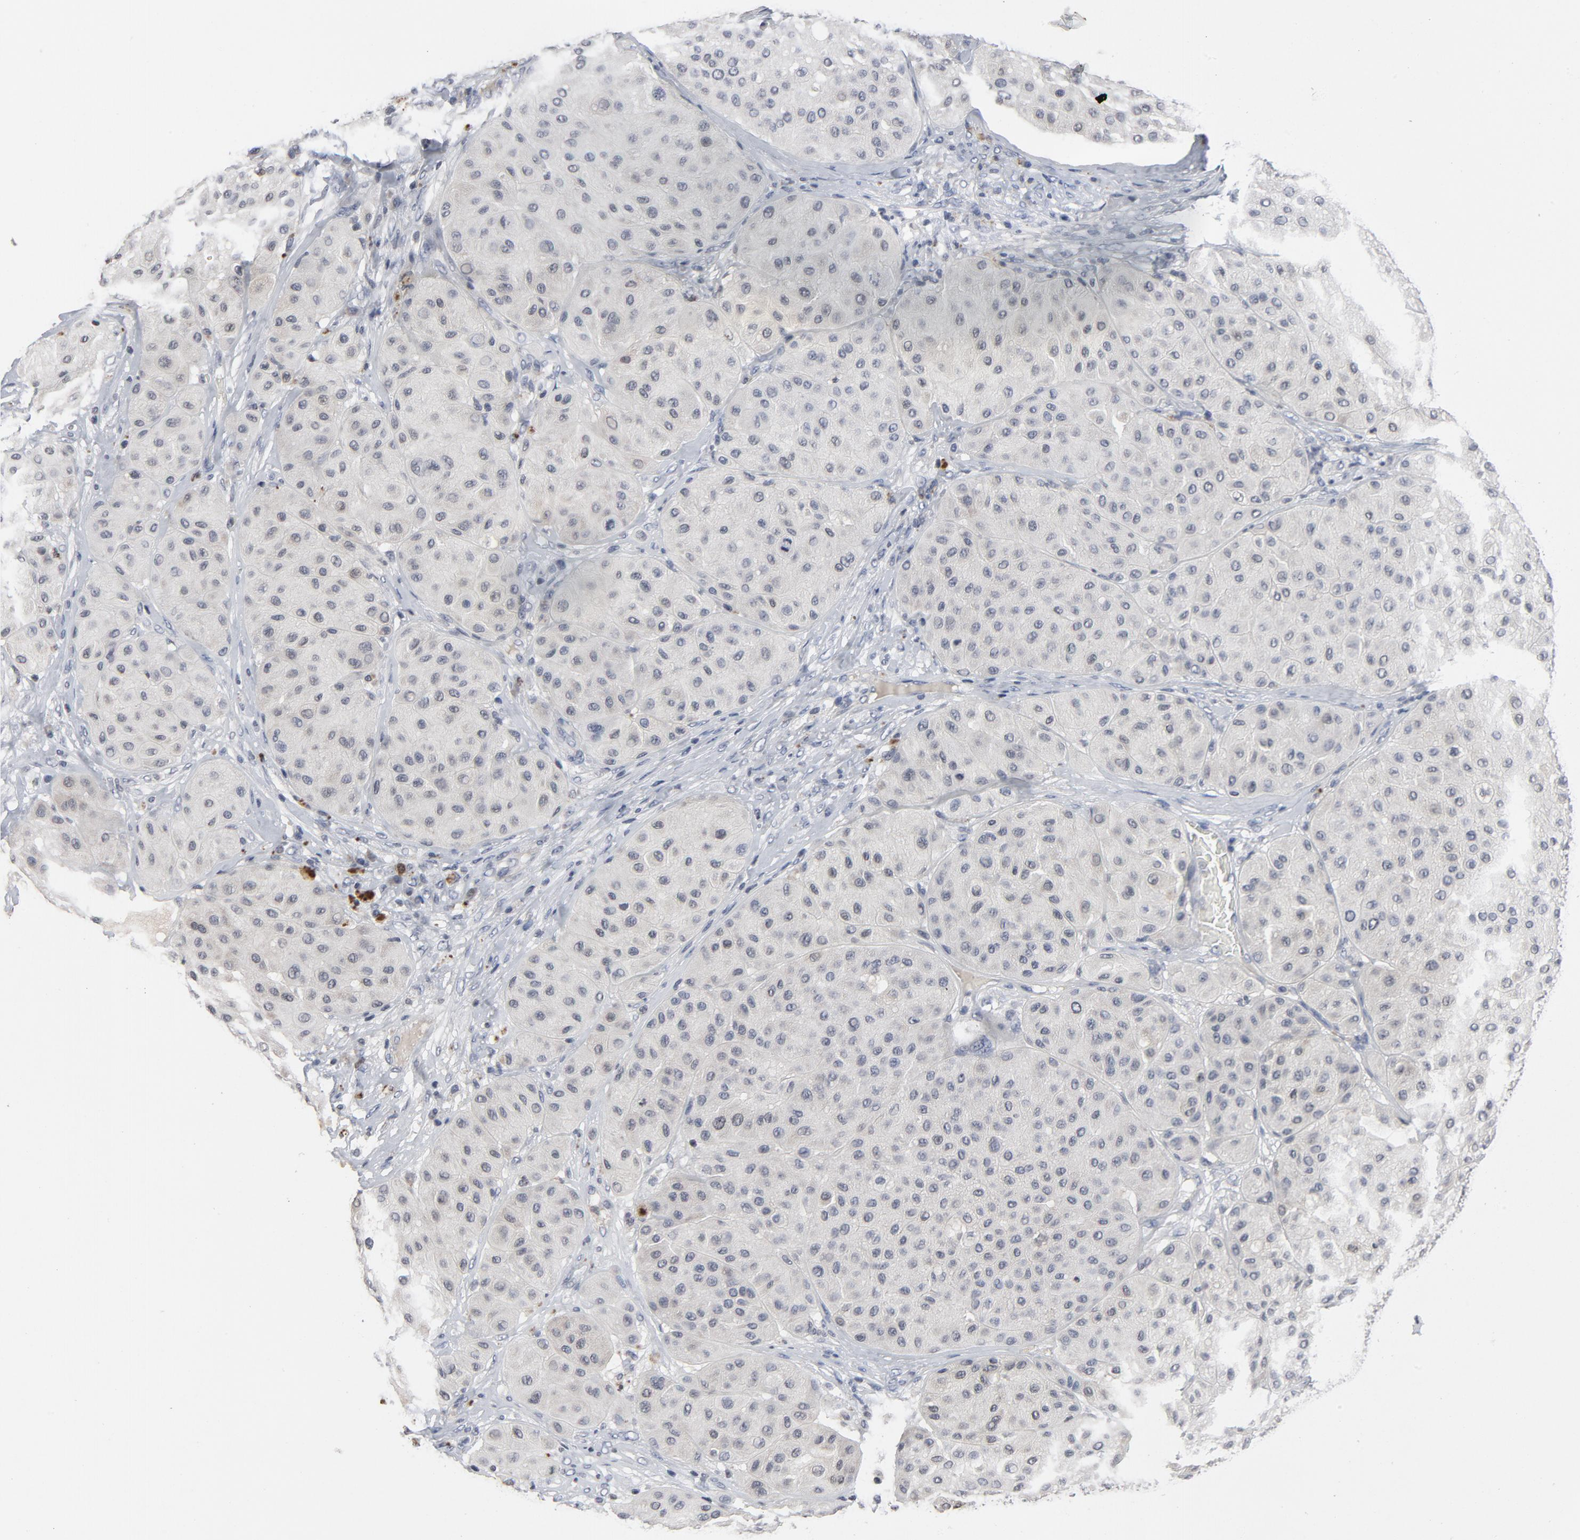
{"staining": {"intensity": "negative", "quantity": "none", "location": "none"}, "tissue": "melanoma", "cell_type": "Tumor cells", "image_type": "cancer", "snomed": [{"axis": "morphology", "description": "Normal tissue, NOS"}, {"axis": "morphology", "description": "Malignant melanoma, Metastatic site"}, {"axis": "topography", "description": "Skin"}], "caption": "The image demonstrates no significant staining in tumor cells of melanoma.", "gene": "TCL1A", "patient": {"sex": "male", "age": 41}}